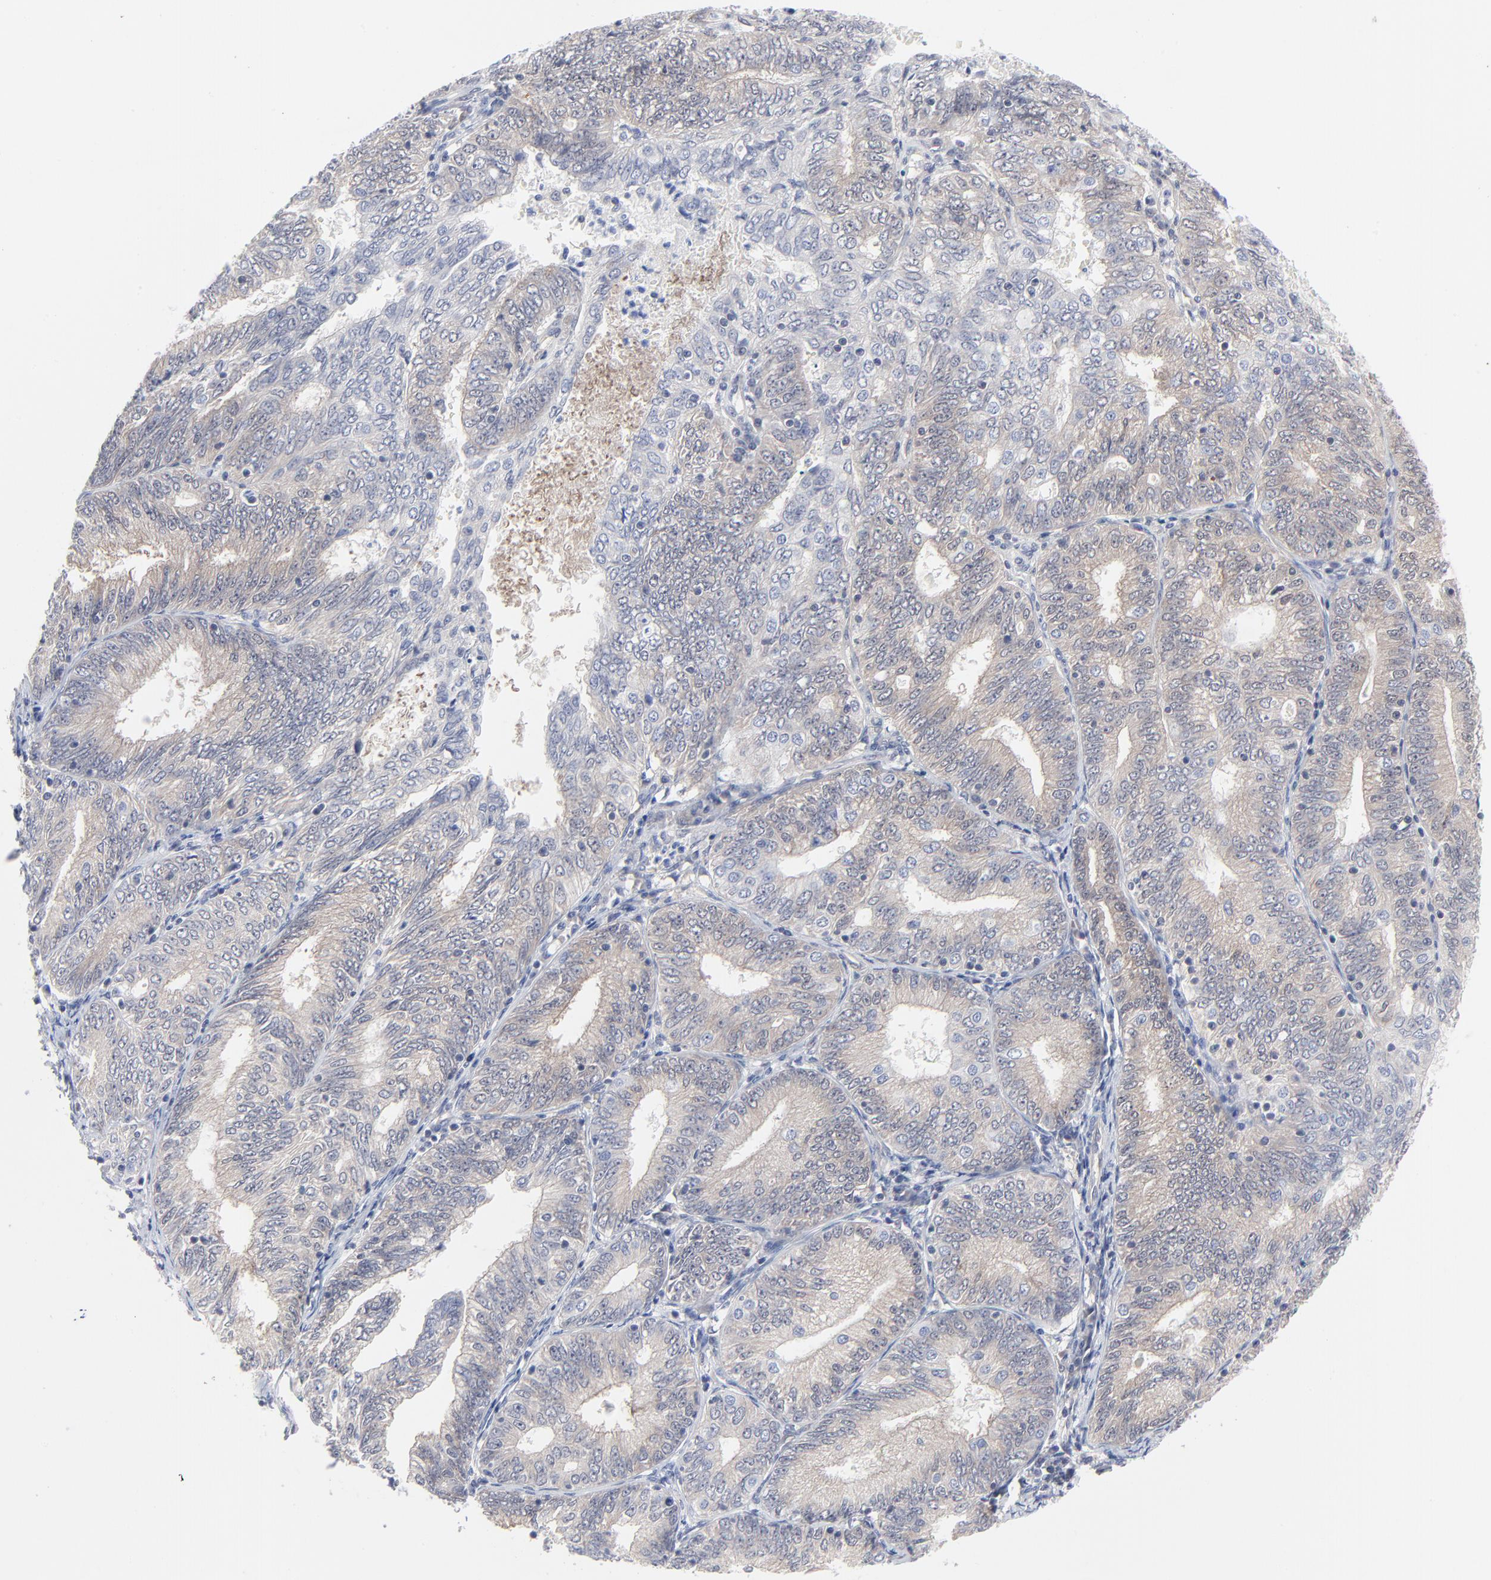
{"staining": {"intensity": "weak", "quantity": "<25%", "location": "cytoplasmic/membranous"}, "tissue": "endometrial cancer", "cell_type": "Tumor cells", "image_type": "cancer", "snomed": [{"axis": "morphology", "description": "Adenocarcinoma, NOS"}, {"axis": "topography", "description": "Endometrium"}], "caption": "A photomicrograph of adenocarcinoma (endometrial) stained for a protein exhibits no brown staining in tumor cells.", "gene": "RPS6KB1", "patient": {"sex": "female", "age": 69}}